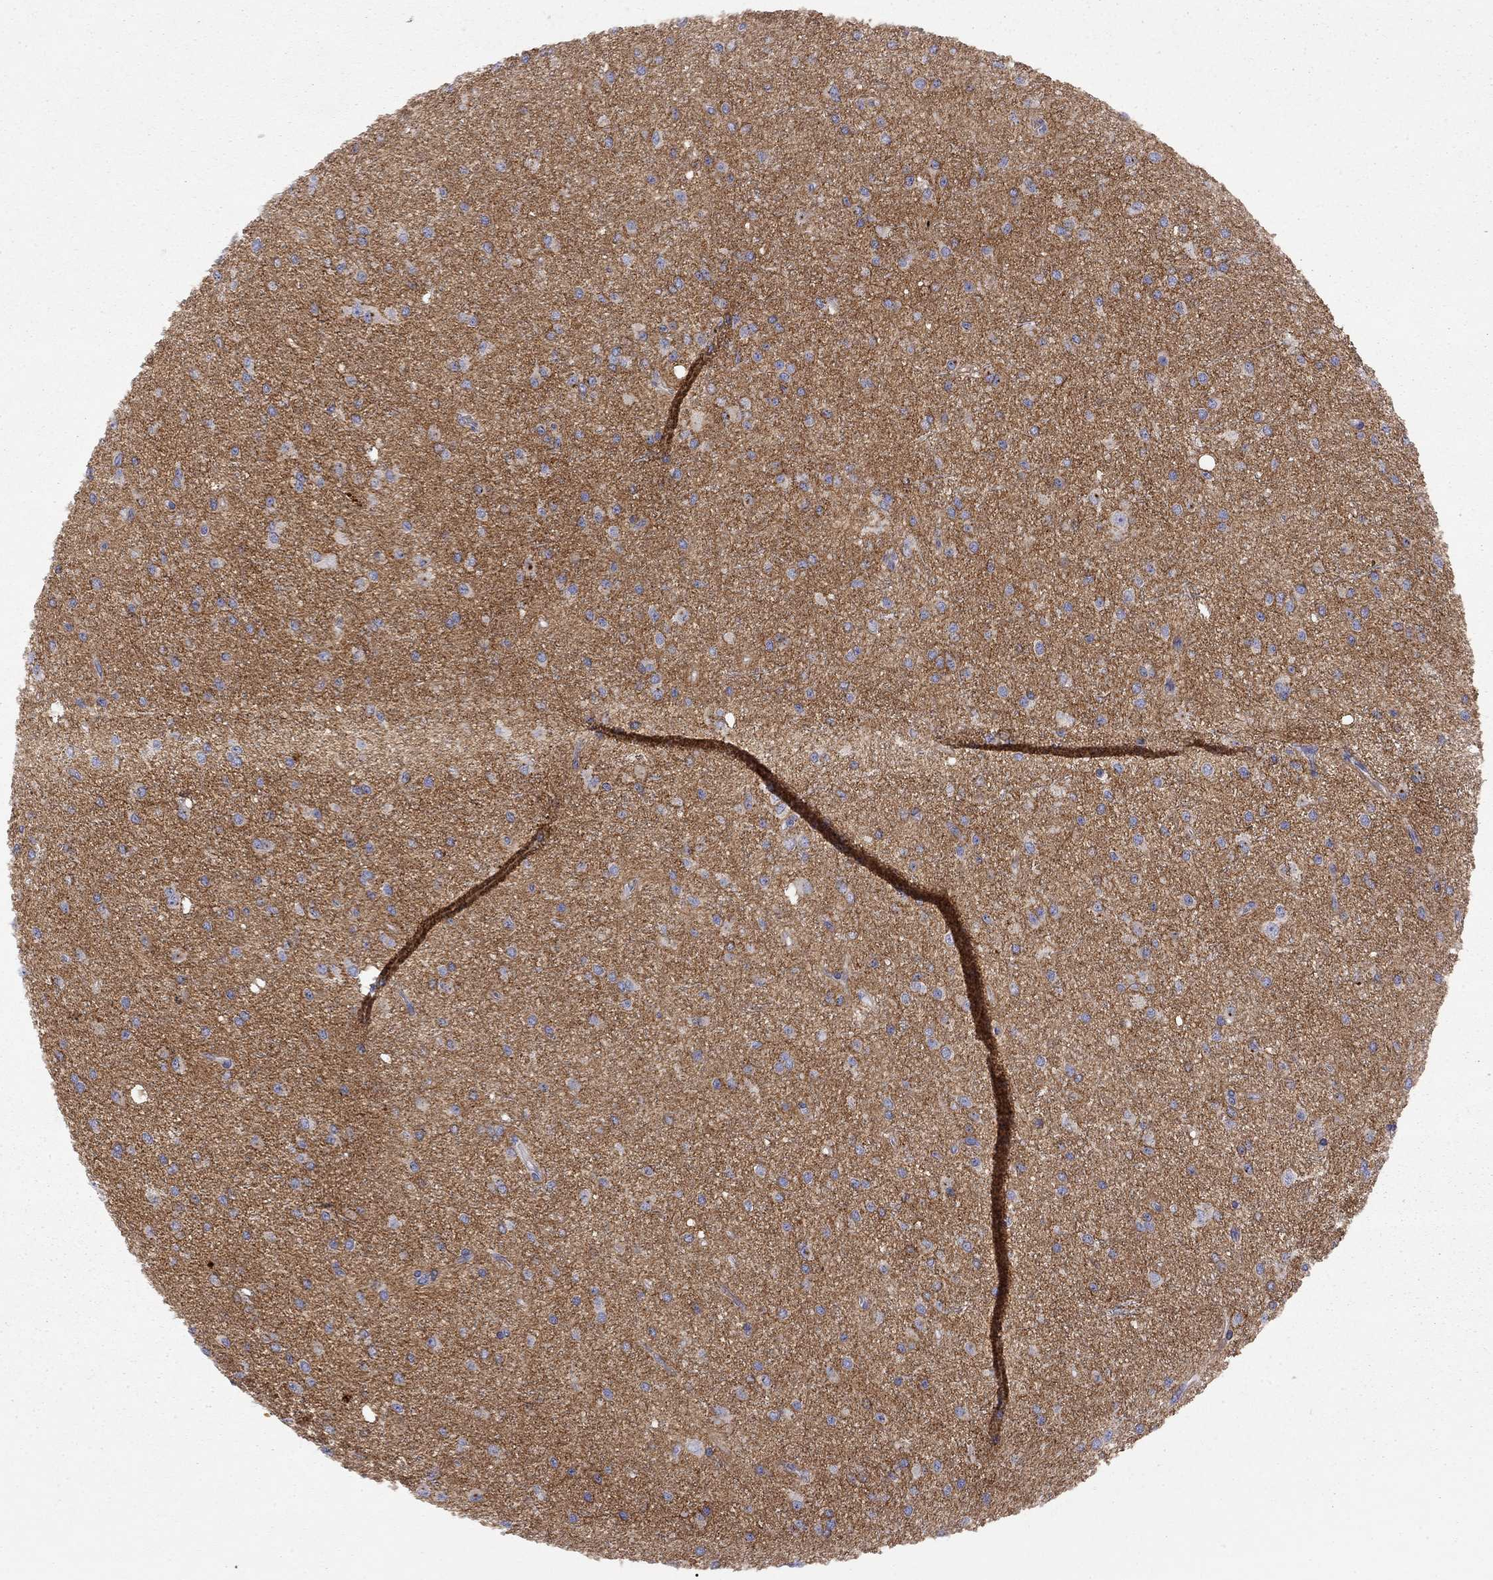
{"staining": {"intensity": "strong", "quantity": "<25%", "location": "cytoplasmic/membranous"}, "tissue": "glioma", "cell_type": "Tumor cells", "image_type": "cancer", "snomed": [{"axis": "morphology", "description": "Glioma, malignant, Low grade"}, {"axis": "topography", "description": "Brain"}], "caption": "Protein staining demonstrates strong cytoplasmic/membranous positivity in about <25% of tumor cells in glioma.", "gene": "GPRC5B", "patient": {"sex": "male", "age": 27}}